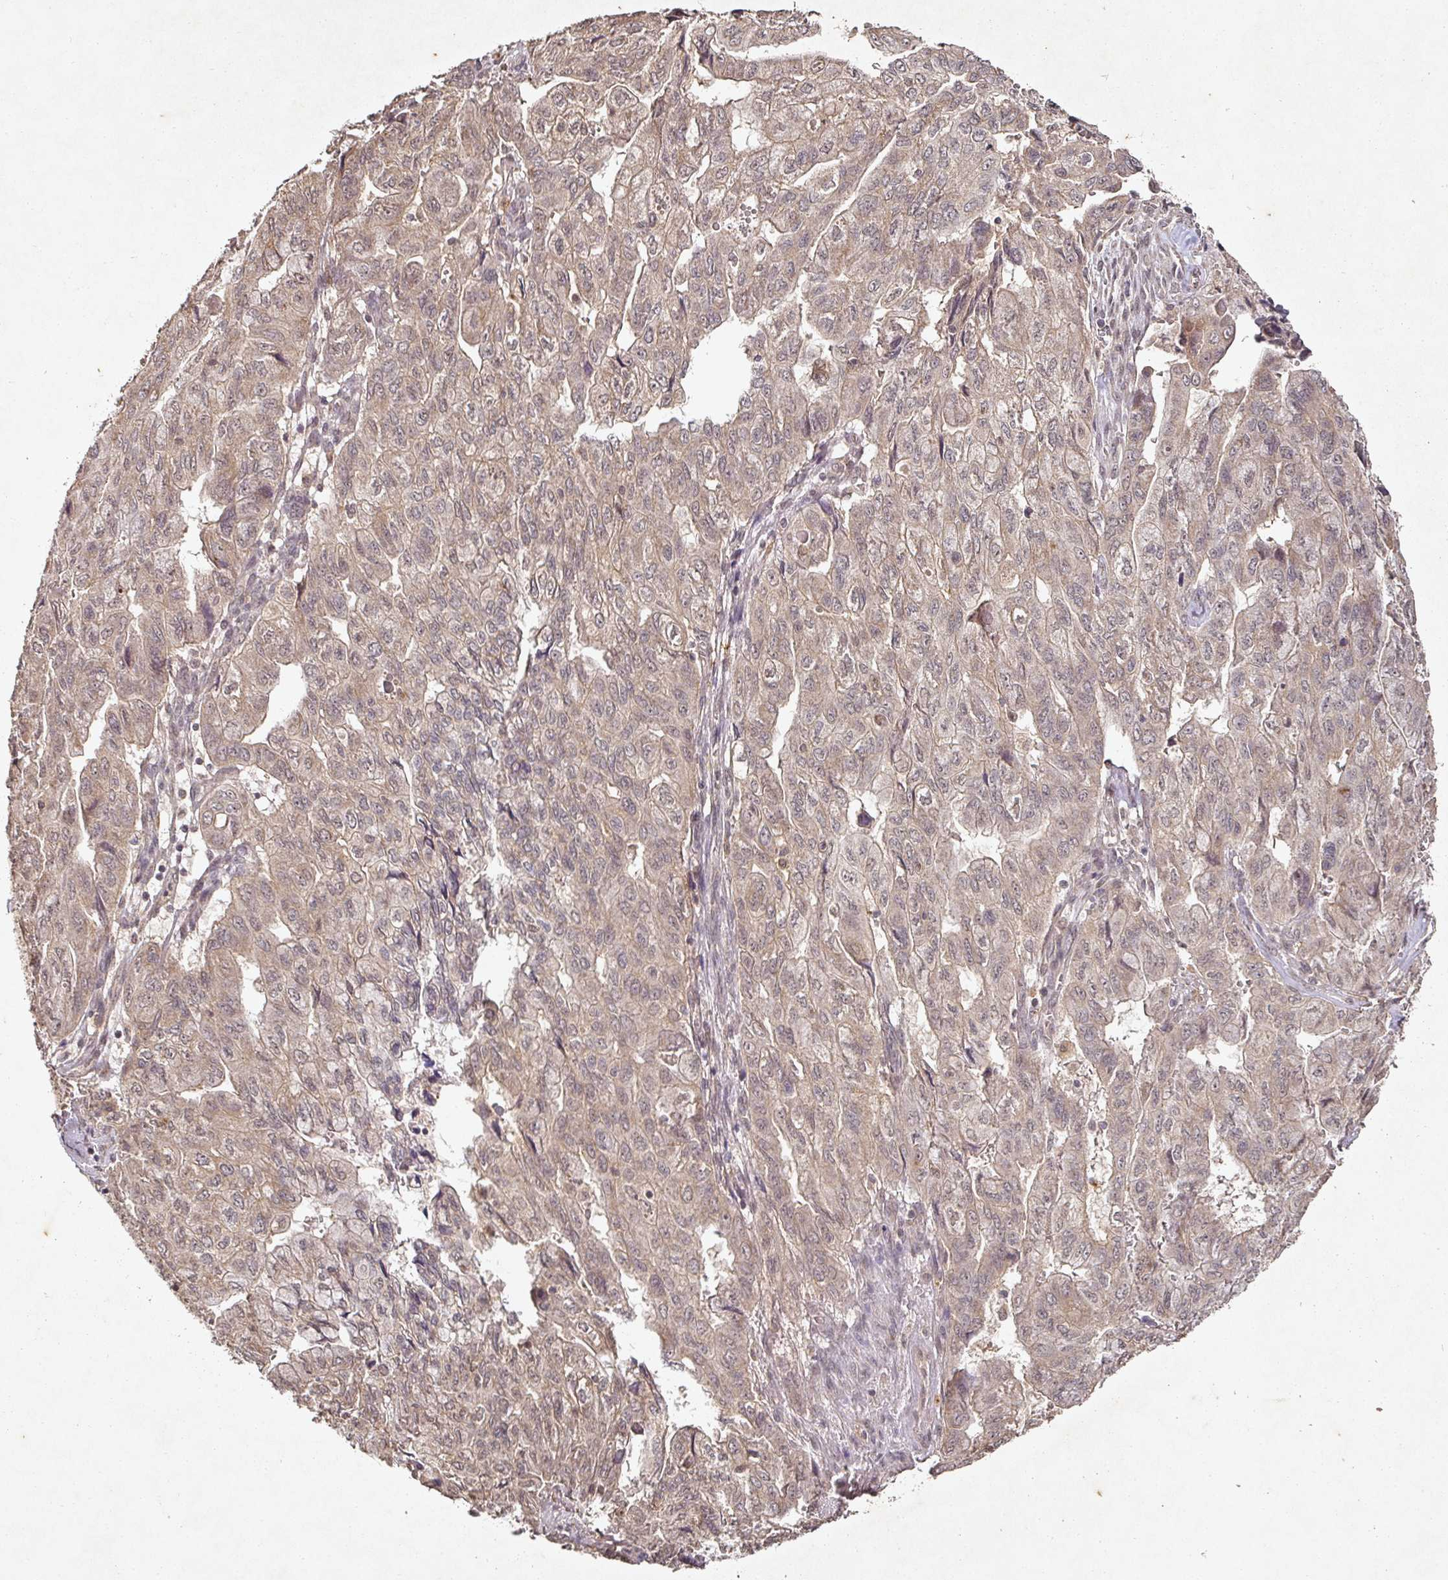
{"staining": {"intensity": "weak", "quantity": ">75%", "location": "cytoplasmic/membranous"}, "tissue": "pancreatic cancer", "cell_type": "Tumor cells", "image_type": "cancer", "snomed": [{"axis": "morphology", "description": "Adenocarcinoma, NOS"}, {"axis": "topography", "description": "Pancreas"}], "caption": "A brown stain labels weak cytoplasmic/membranous staining of a protein in pancreatic cancer (adenocarcinoma) tumor cells. Using DAB (brown) and hematoxylin (blue) stains, captured at high magnification using brightfield microscopy.", "gene": "CAPN5", "patient": {"sex": "male", "age": 51}}